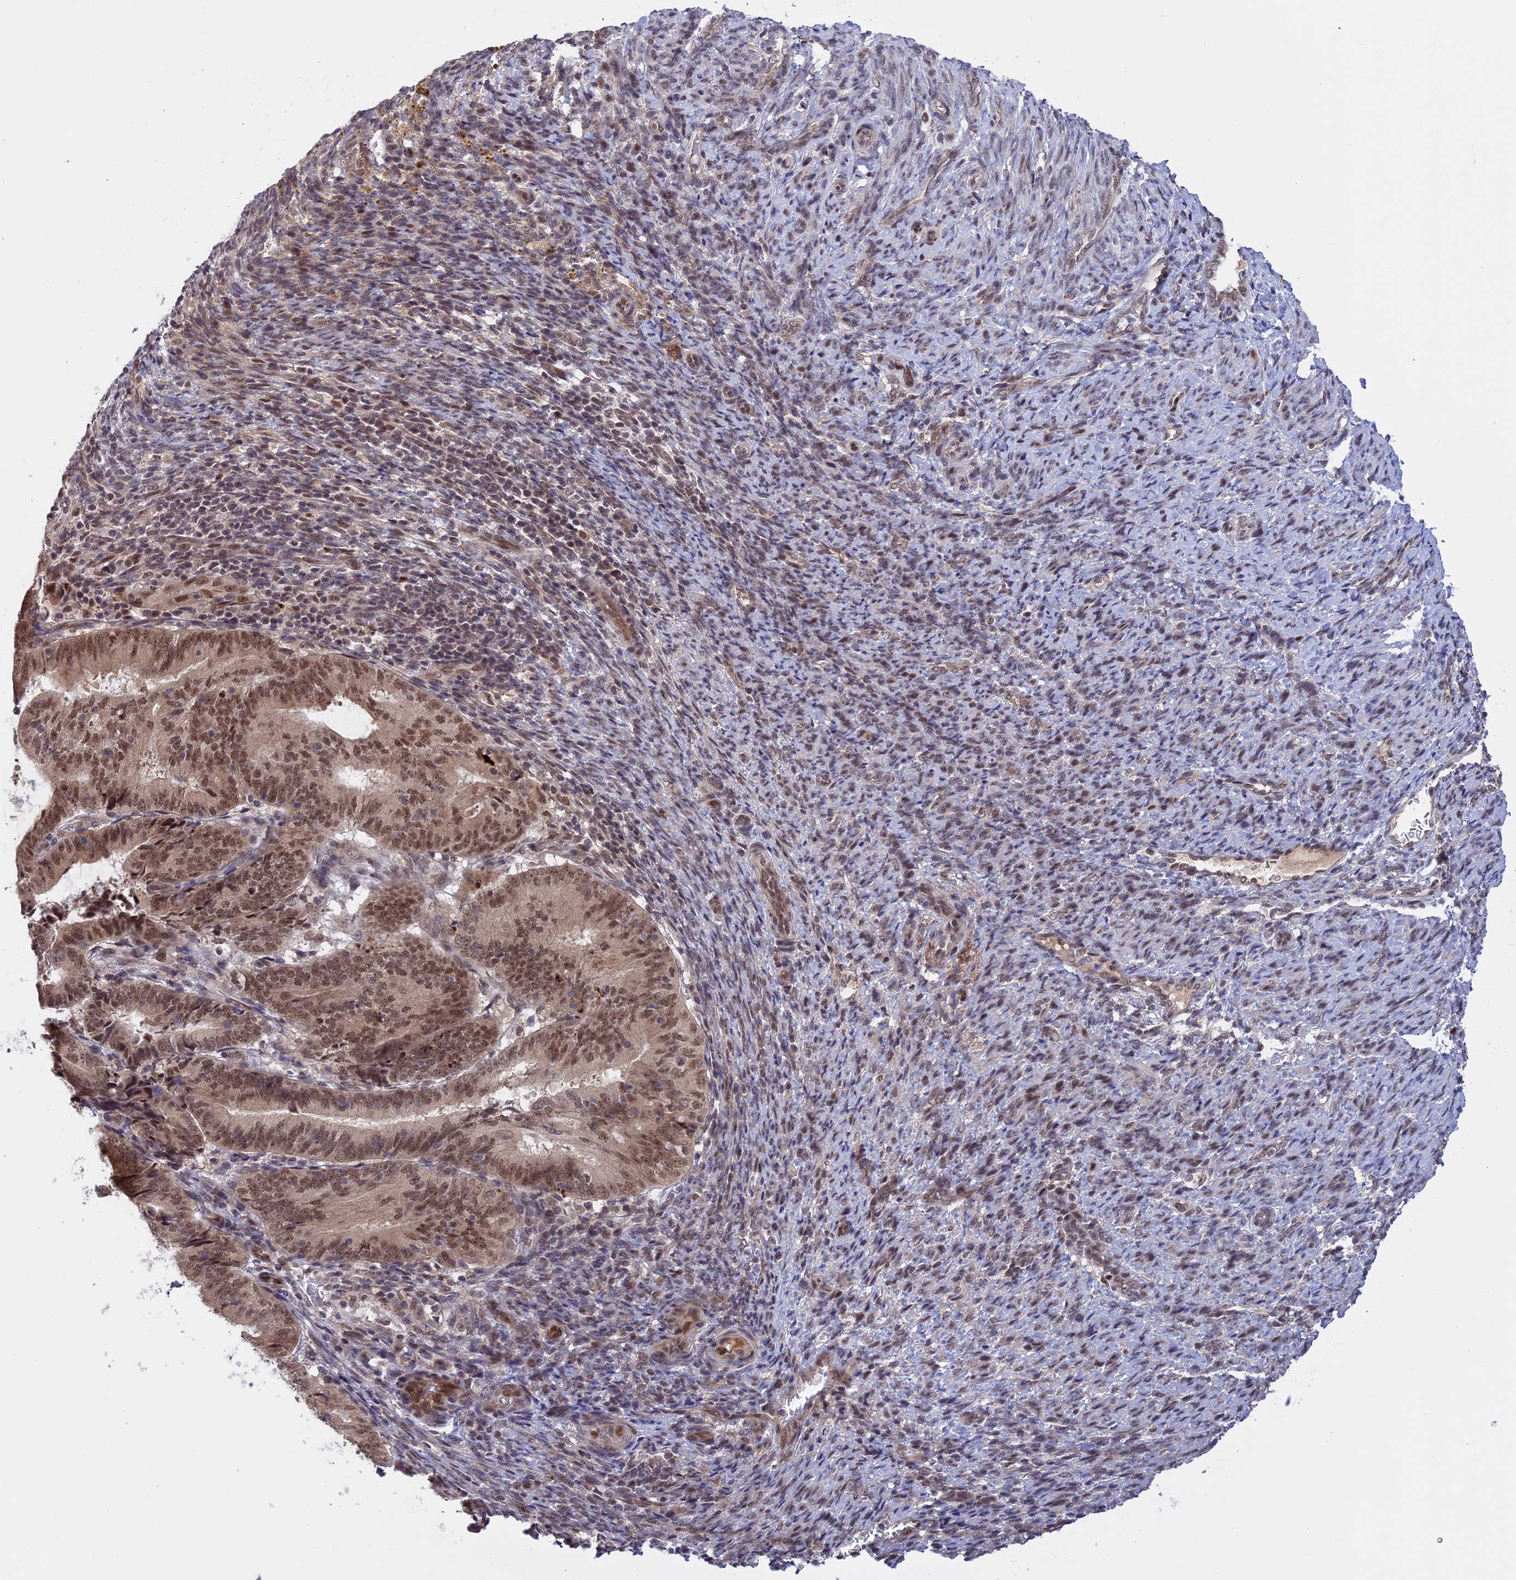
{"staining": {"intensity": "moderate", "quantity": ">75%", "location": "nuclear"}, "tissue": "endometrial cancer", "cell_type": "Tumor cells", "image_type": "cancer", "snomed": [{"axis": "morphology", "description": "Adenocarcinoma, NOS"}, {"axis": "topography", "description": "Endometrium"}], "caption": "Immunohistochemistry of adenocarcinoma (endometrial) reveals medium levels of moderate nuclear expression in about >75% of tumor cells.", "gene": "POLR2C", "patient": {"sex": "female", "age": 70}}